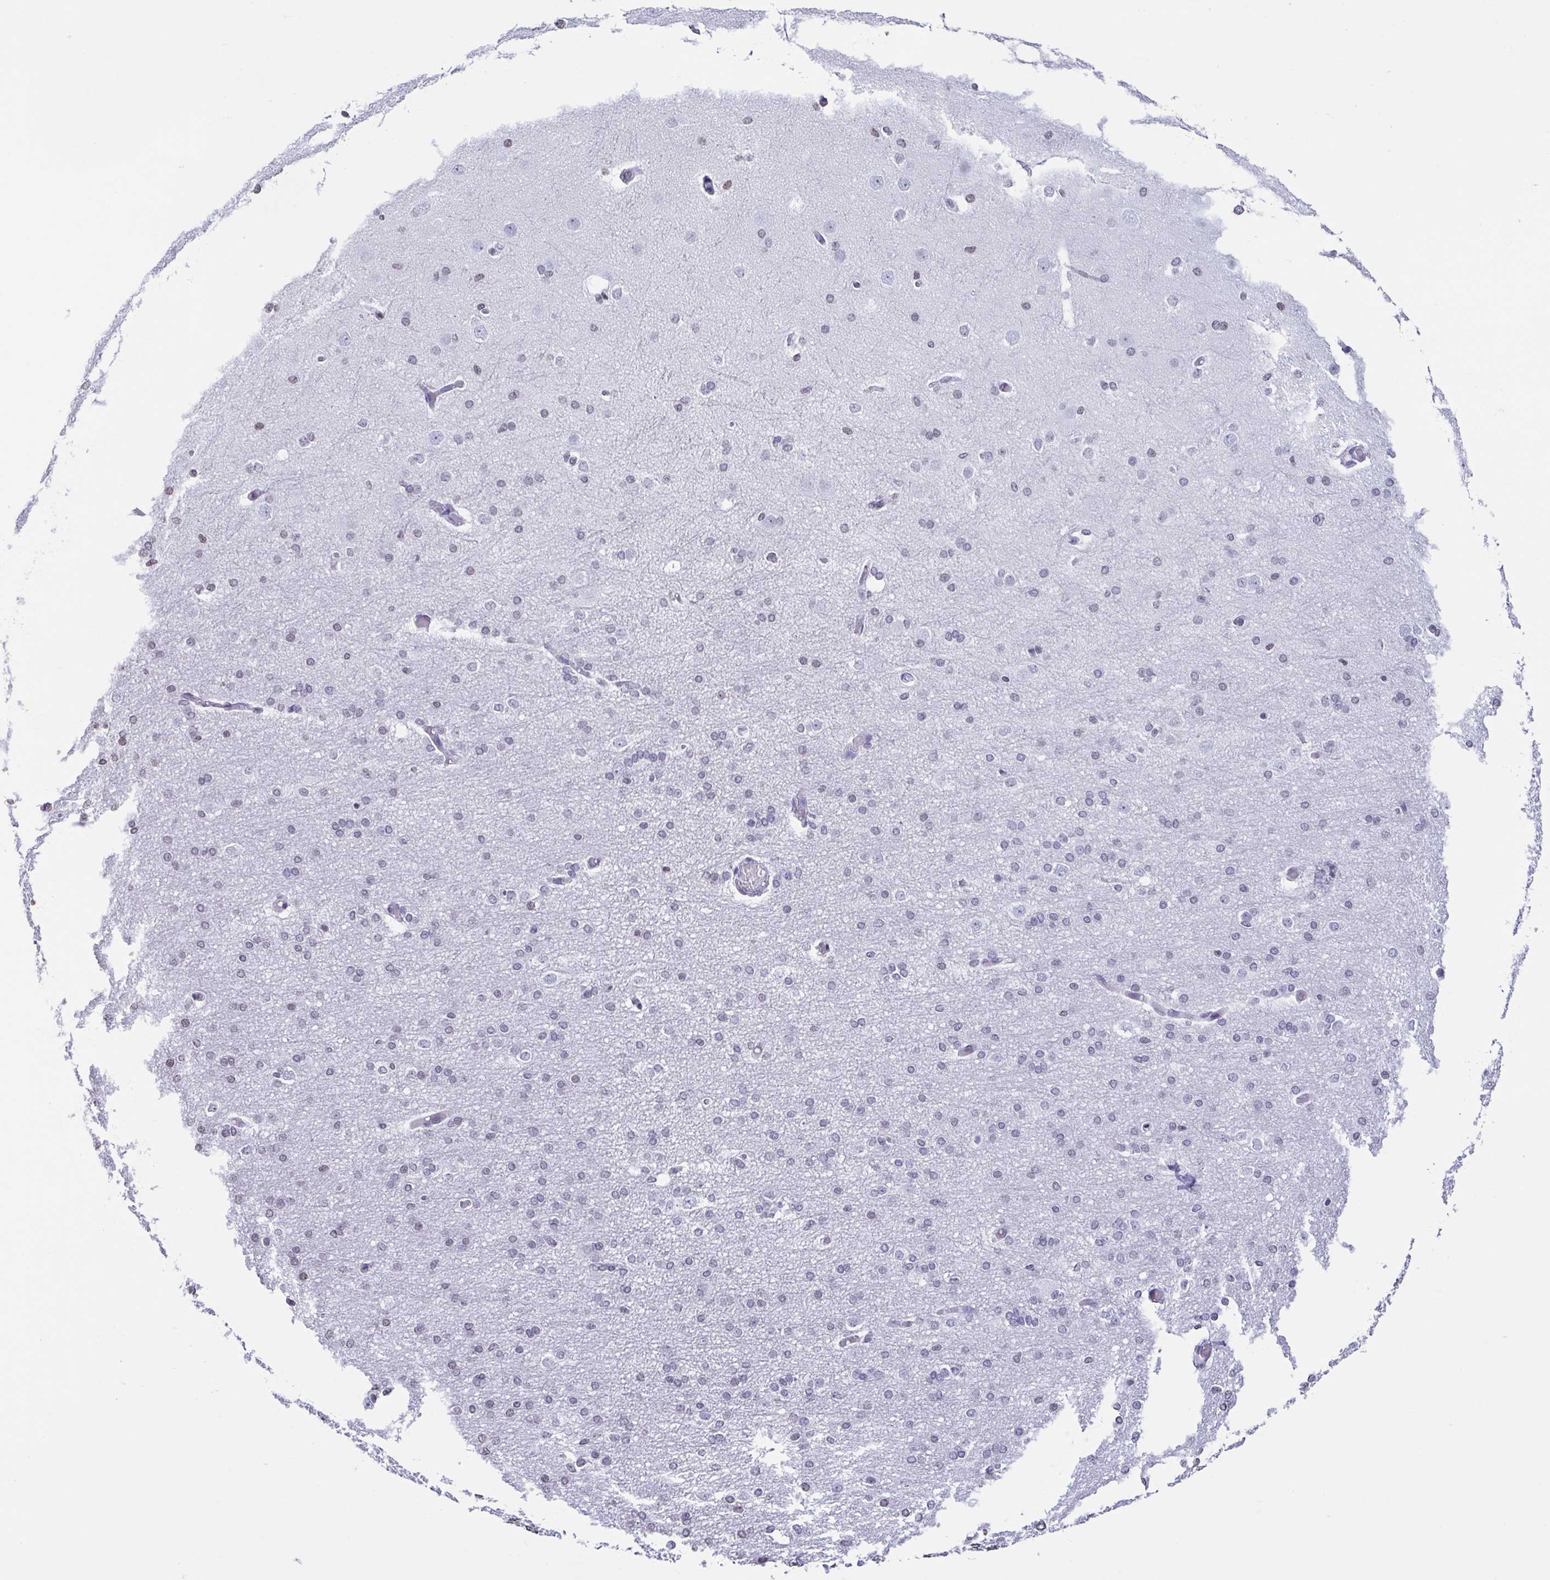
{"staining": {"intensity": "negative", "quantity": "none", "location": "none"}, "tissue": "cerebral cortex", "cell_type": "Endothelial cells", "image_type": "normal", "snomed": [{"axis": "morphology", "description": "Normal tissue, NOS"}, {"axis": "morphology", "description": "Inflammation, NOS"}, {"axis": "topography", "description": "Cerebral cortex"}], "caption": "Immunohistochemistry of unremarkable human cerebral cortex exhibits no positivity in endothelial cells. (Brightfield microscopy of DAB (3,3'-diaminobenzidine) immunohistochemistry (IHC) at high magnification).", "gene": "VCX2", "patient": {"sex": "male", "age": 6}}